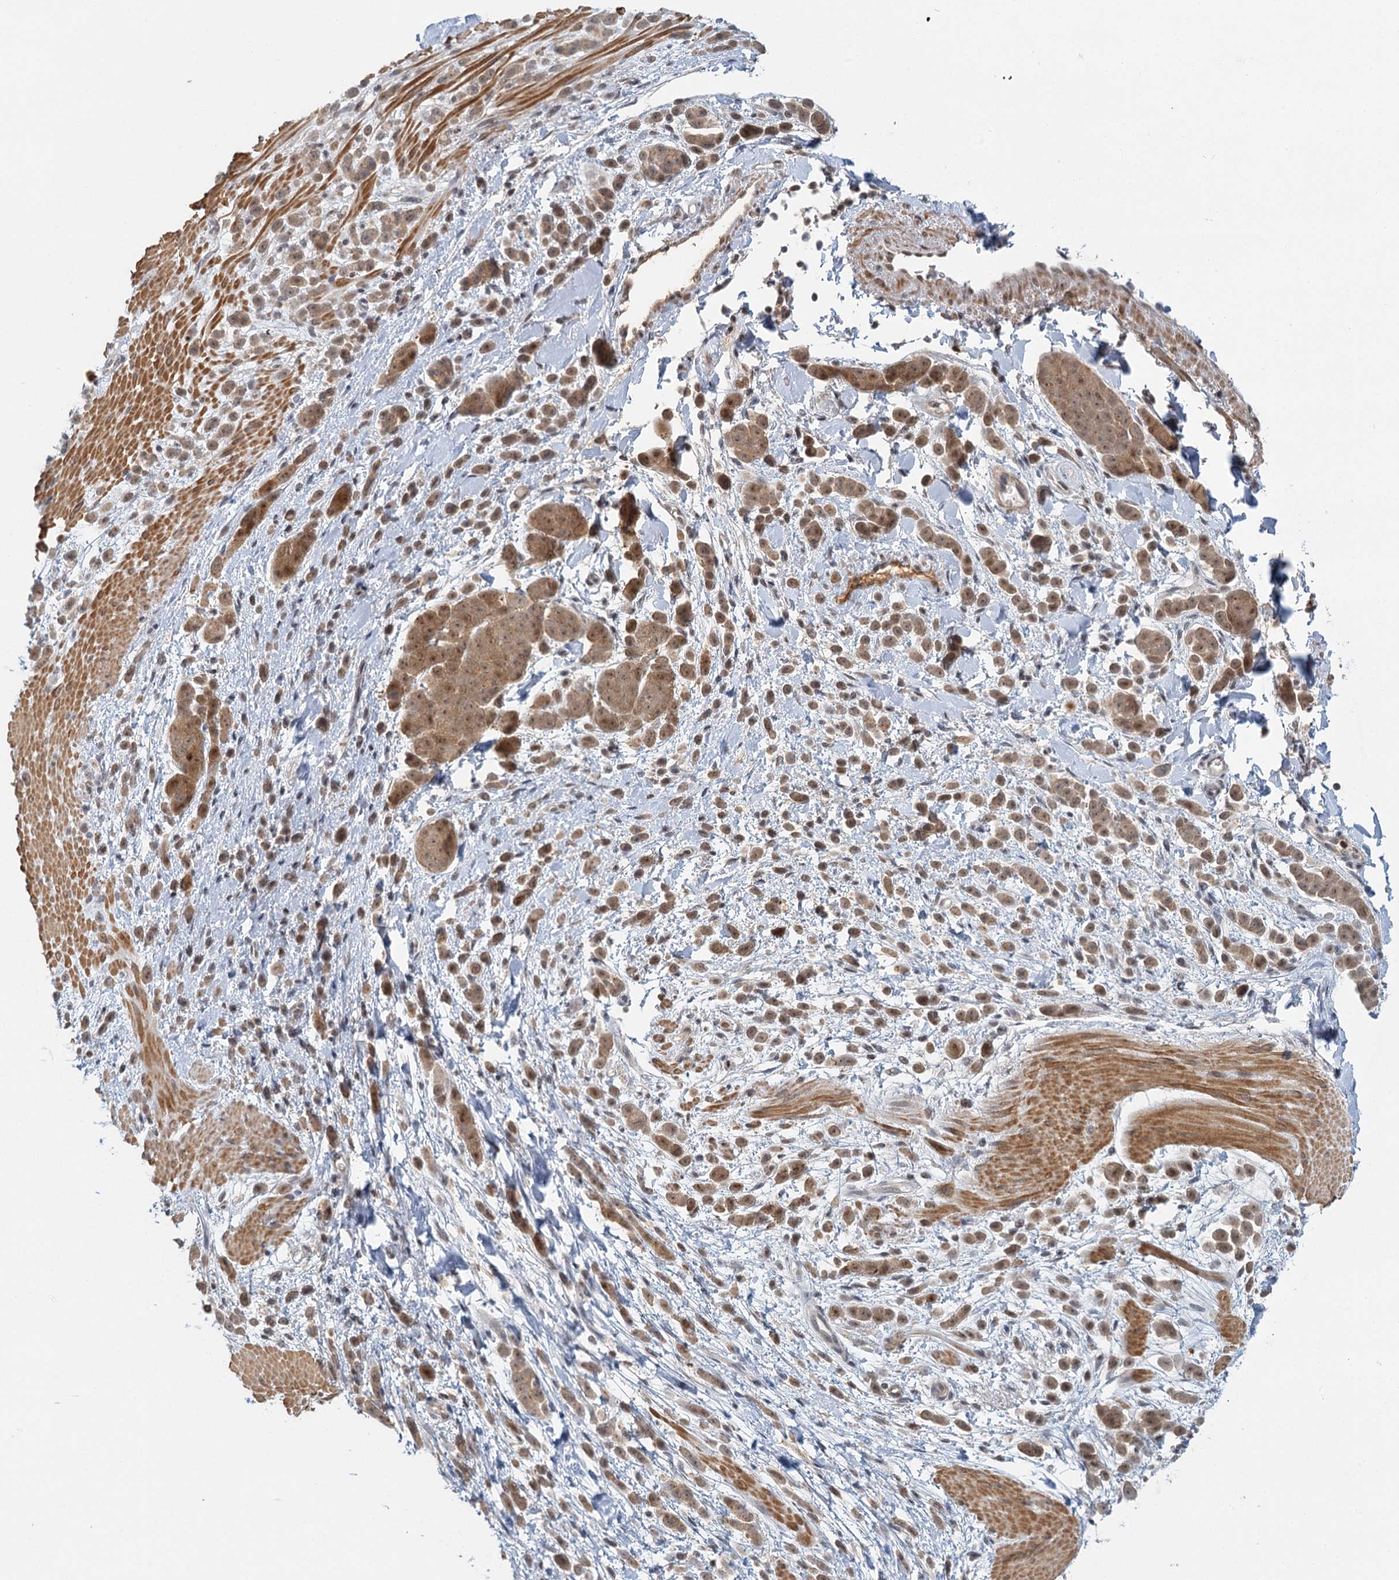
{"staining": {"intensity": "moderate", "quantity": ">75%", "location": "cytoplasmic/membranous,nuclear"}, "tissue": "pancreatic cancer", "cell_type": "Tumor cells", "image_type": "cancer", "snomed": [{"axis": "morphology", "description": "Normal tissue, NOS"}, {"axis": "morphology", "description": "Adenocarcinoma, NOS"}, {"axis": "topography", "description": "Pancreas"}], "caption": "Protein expression by immunohistochemistry reveals moderate cytoplasmic/membranous and nuclear positivity in about >75% of tumor cells in adenocarcinoma (pancreatic).", "gene": "GPATCH11", "patient": {"sex": "female", "age": 64}}